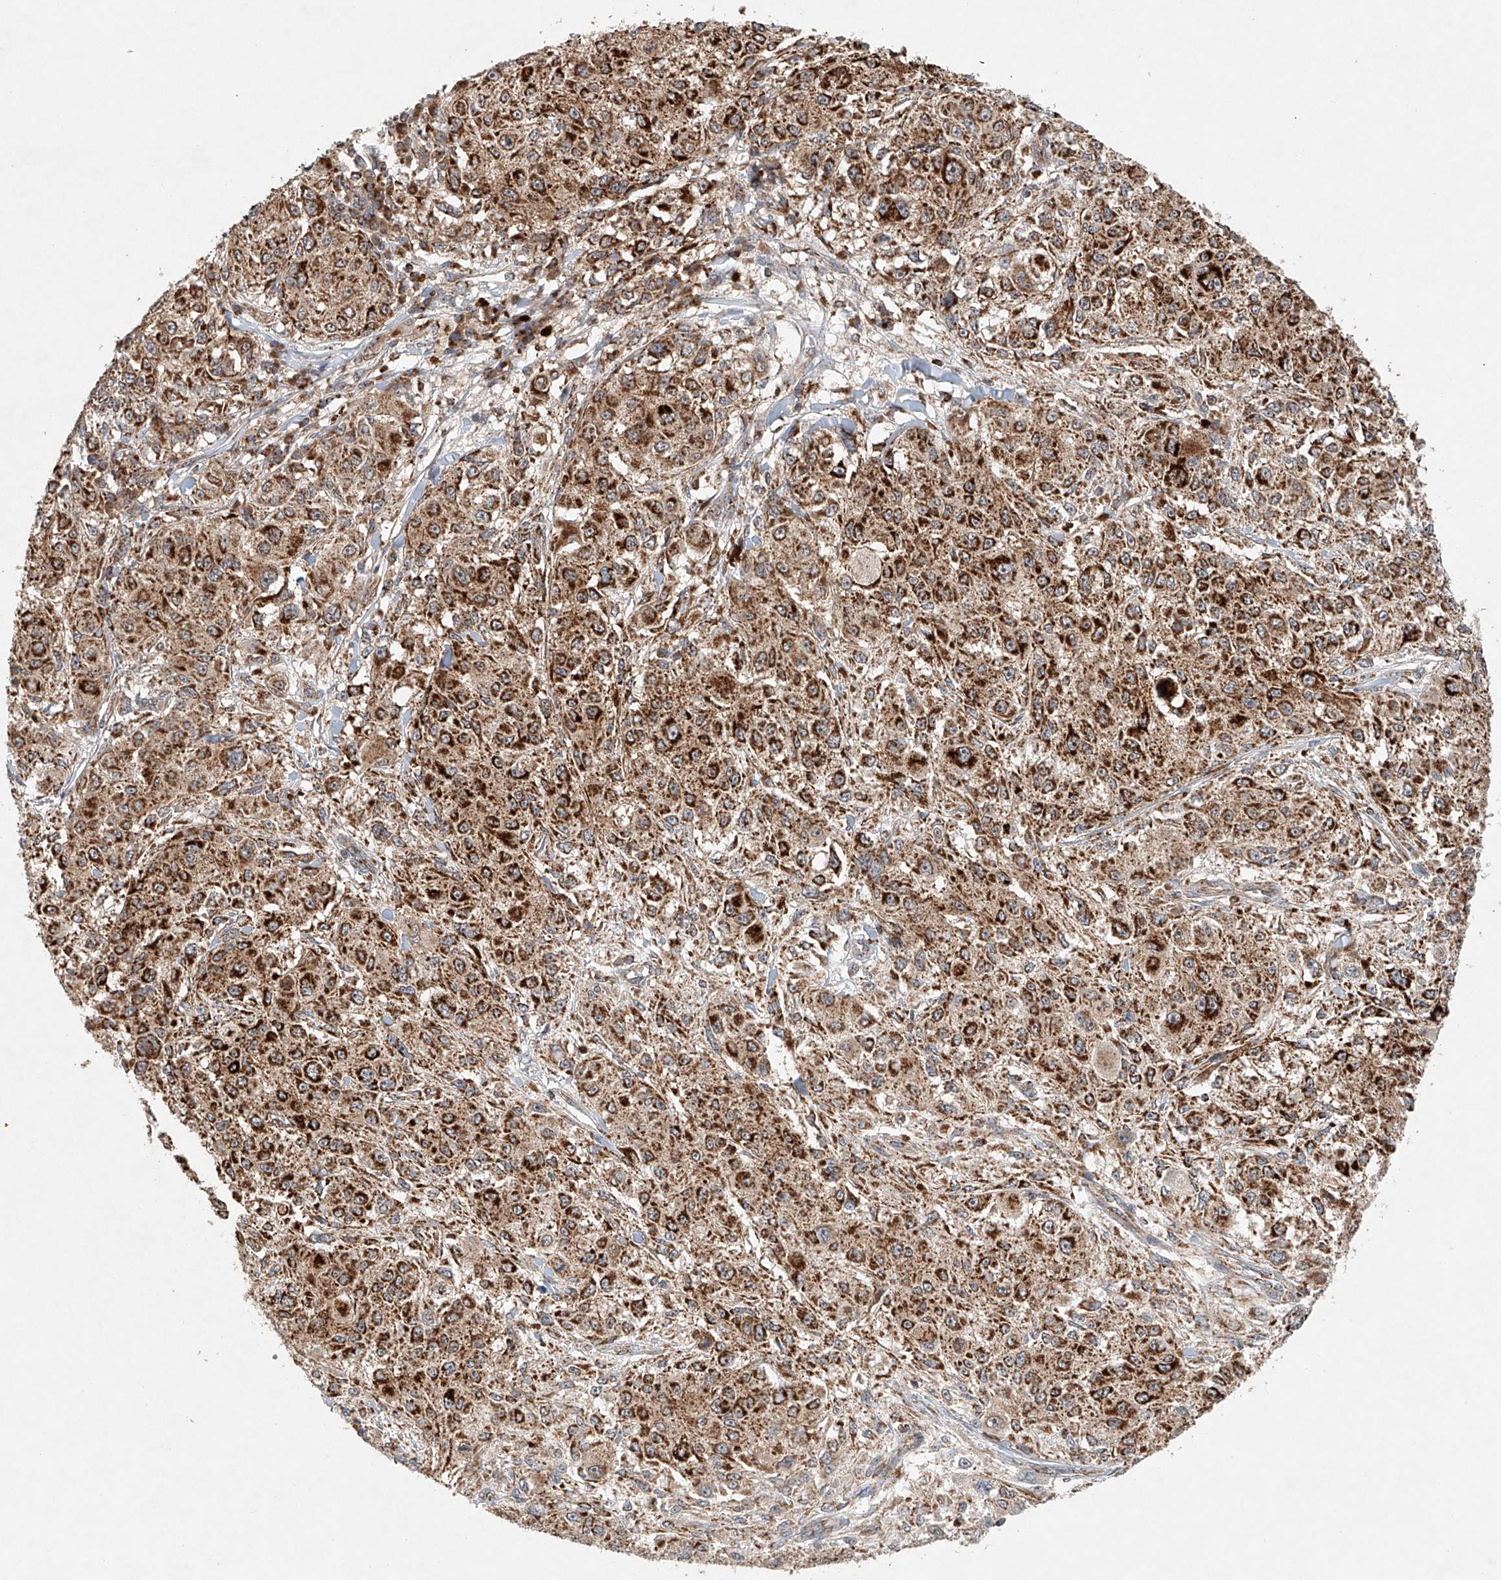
{"staining": {"intensity": "strong", "quantity": ">75%", "location": "cytoplasmic/membranous"}, "tissue": "melanoma", "cell_type": "Tumor cells", "image_type": "cancer", "snomed": [{"axis": "morphology", "description": "Necrosis, NOS"}, {"axis": "morphology", "description": "Malignant melanoma, NOS"}, {"axis": "topography", "description": "Skin"}], "caption": "A brown stain shows strong cytoplasmic/membranous staining of a protein in human melanoma tumor cells.", "gene": "DCAF11", "patient": {"sex": "female", "age": 87}}